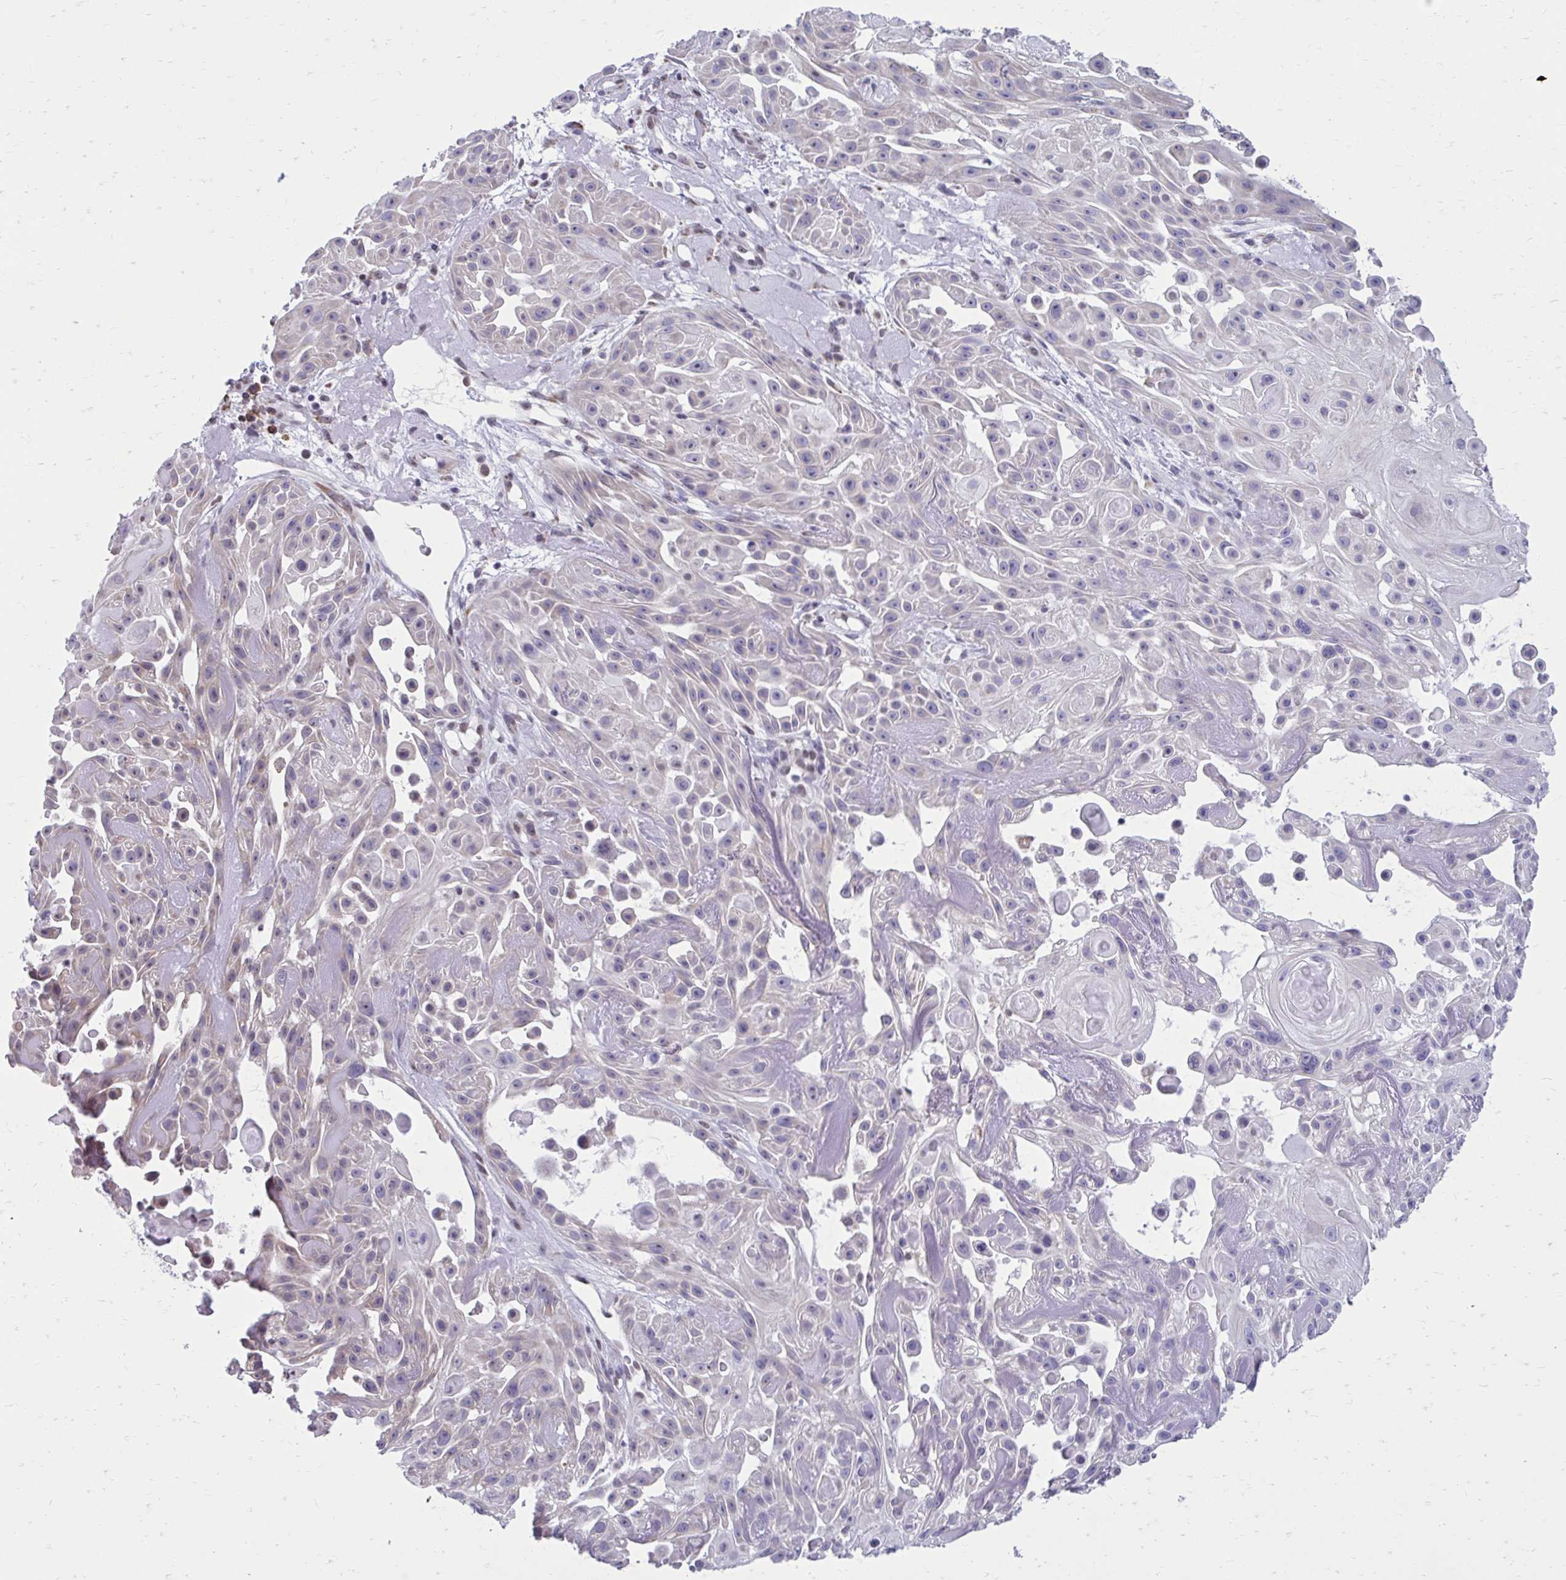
{"staining": {"intensity": "negative", "quantity": "none", "location": "none"}, "tissue": "skin cancer", "cell_type": "Tumor cells", "image_type": "cancer", "snomed": [{"axis": "morphology", "description": "Squamous cell carcinoma, NOS"}, {"axis": "topography", "description": "Skin"}], "caption": "DAB (3,3'-diaminobenzidine) immunohistochemical staining of human skin cancer displays no significant expression in tumor cells.", "gene": "PROSER1", "patient": {"sex": "male", "age": 91}}